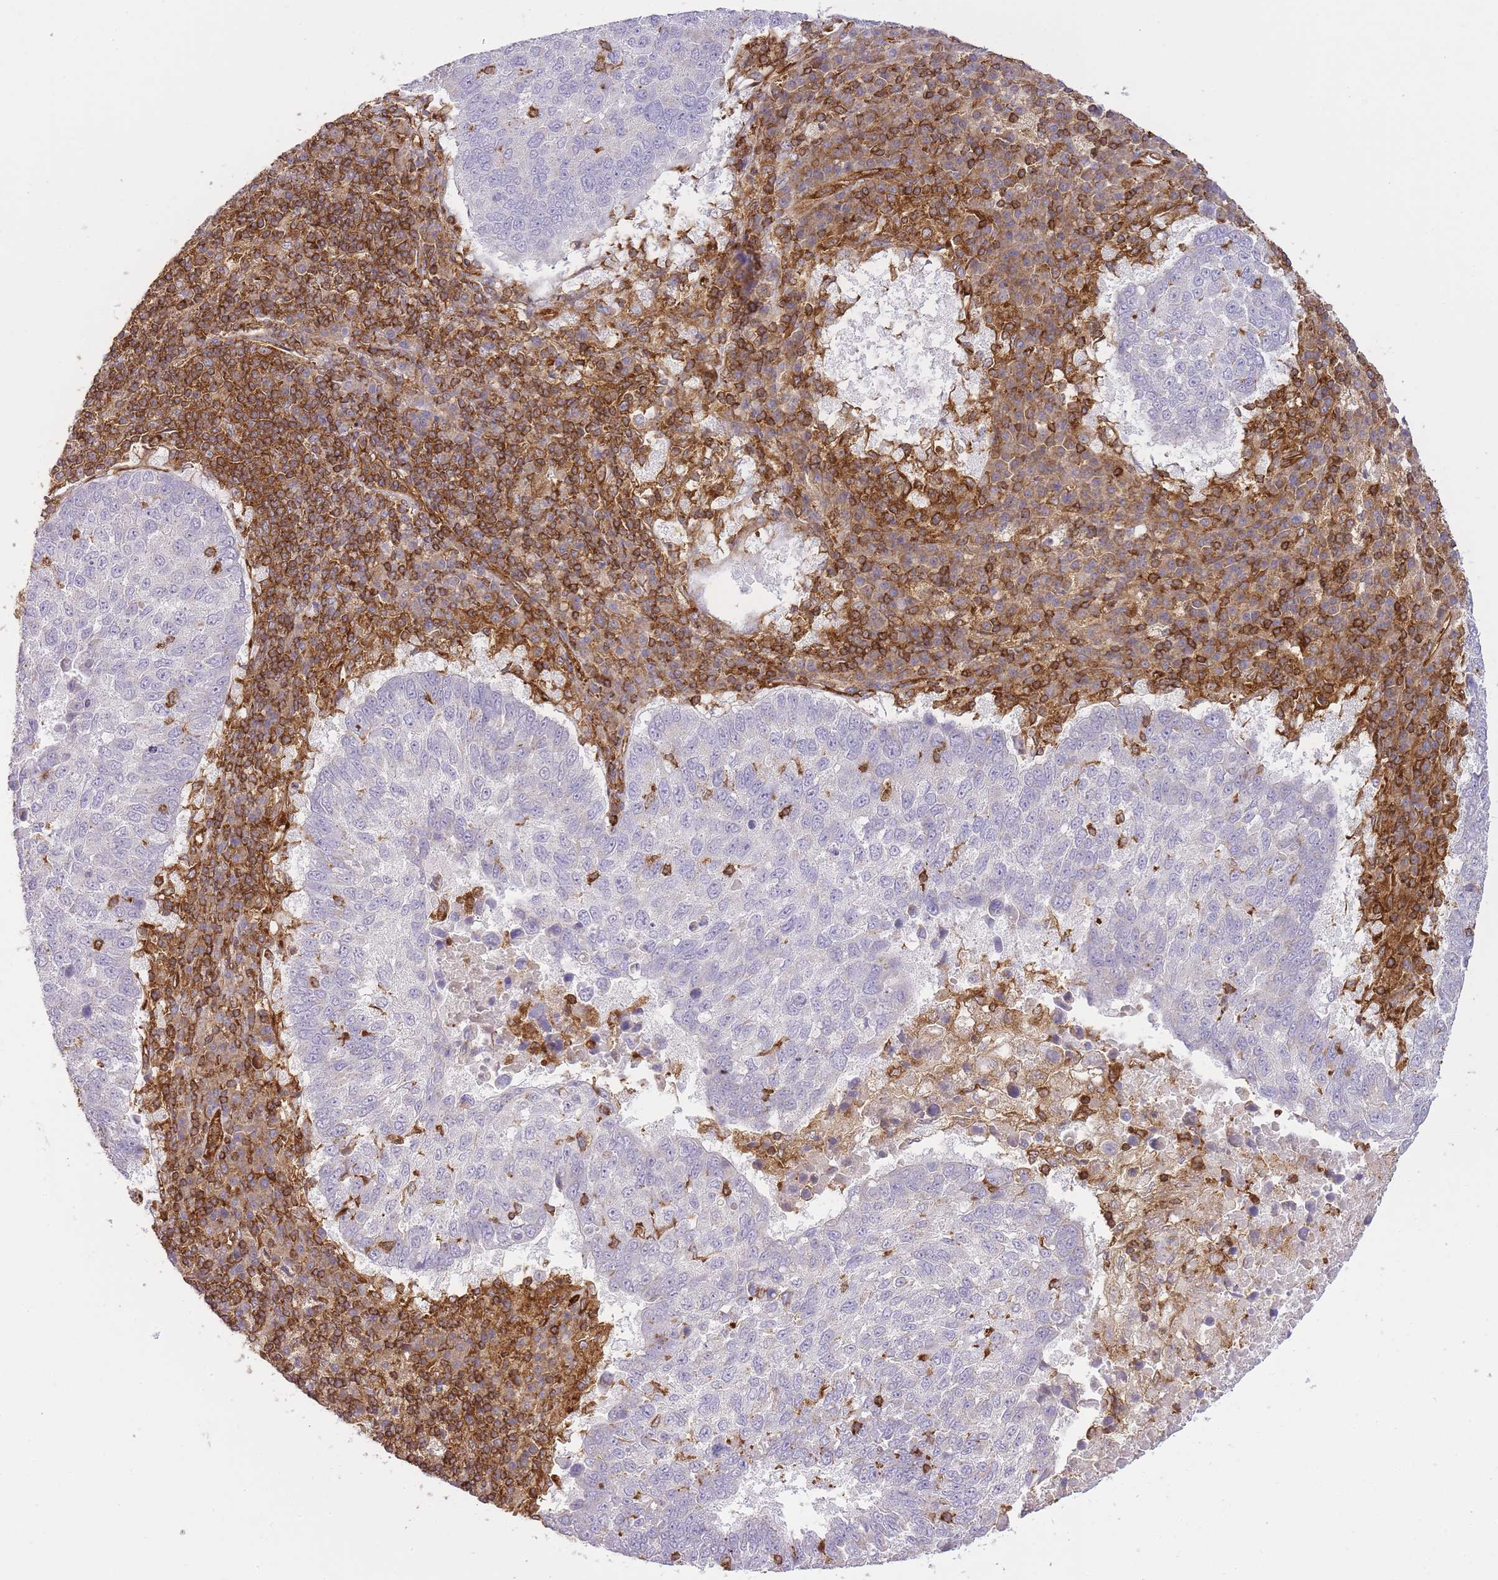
{"staining": {"intensity": "negative", "quantity": "none", "location": "none"}, "tissue": "lung cancer", "cell_type": "Tumor cells", "image_type": "cancer", "snomed": [{"axis": "morphology", "description": "Squamous cell carcinoma, NOS"}, {"axis": "topography", "description": "Lung"}], "caption": "Image shows no protein expression in tumor cells of lung cancer (squamous cell carcinoma) tissue.", "gene": "MSN", "patient": {"sex": "male", "age": 73}}